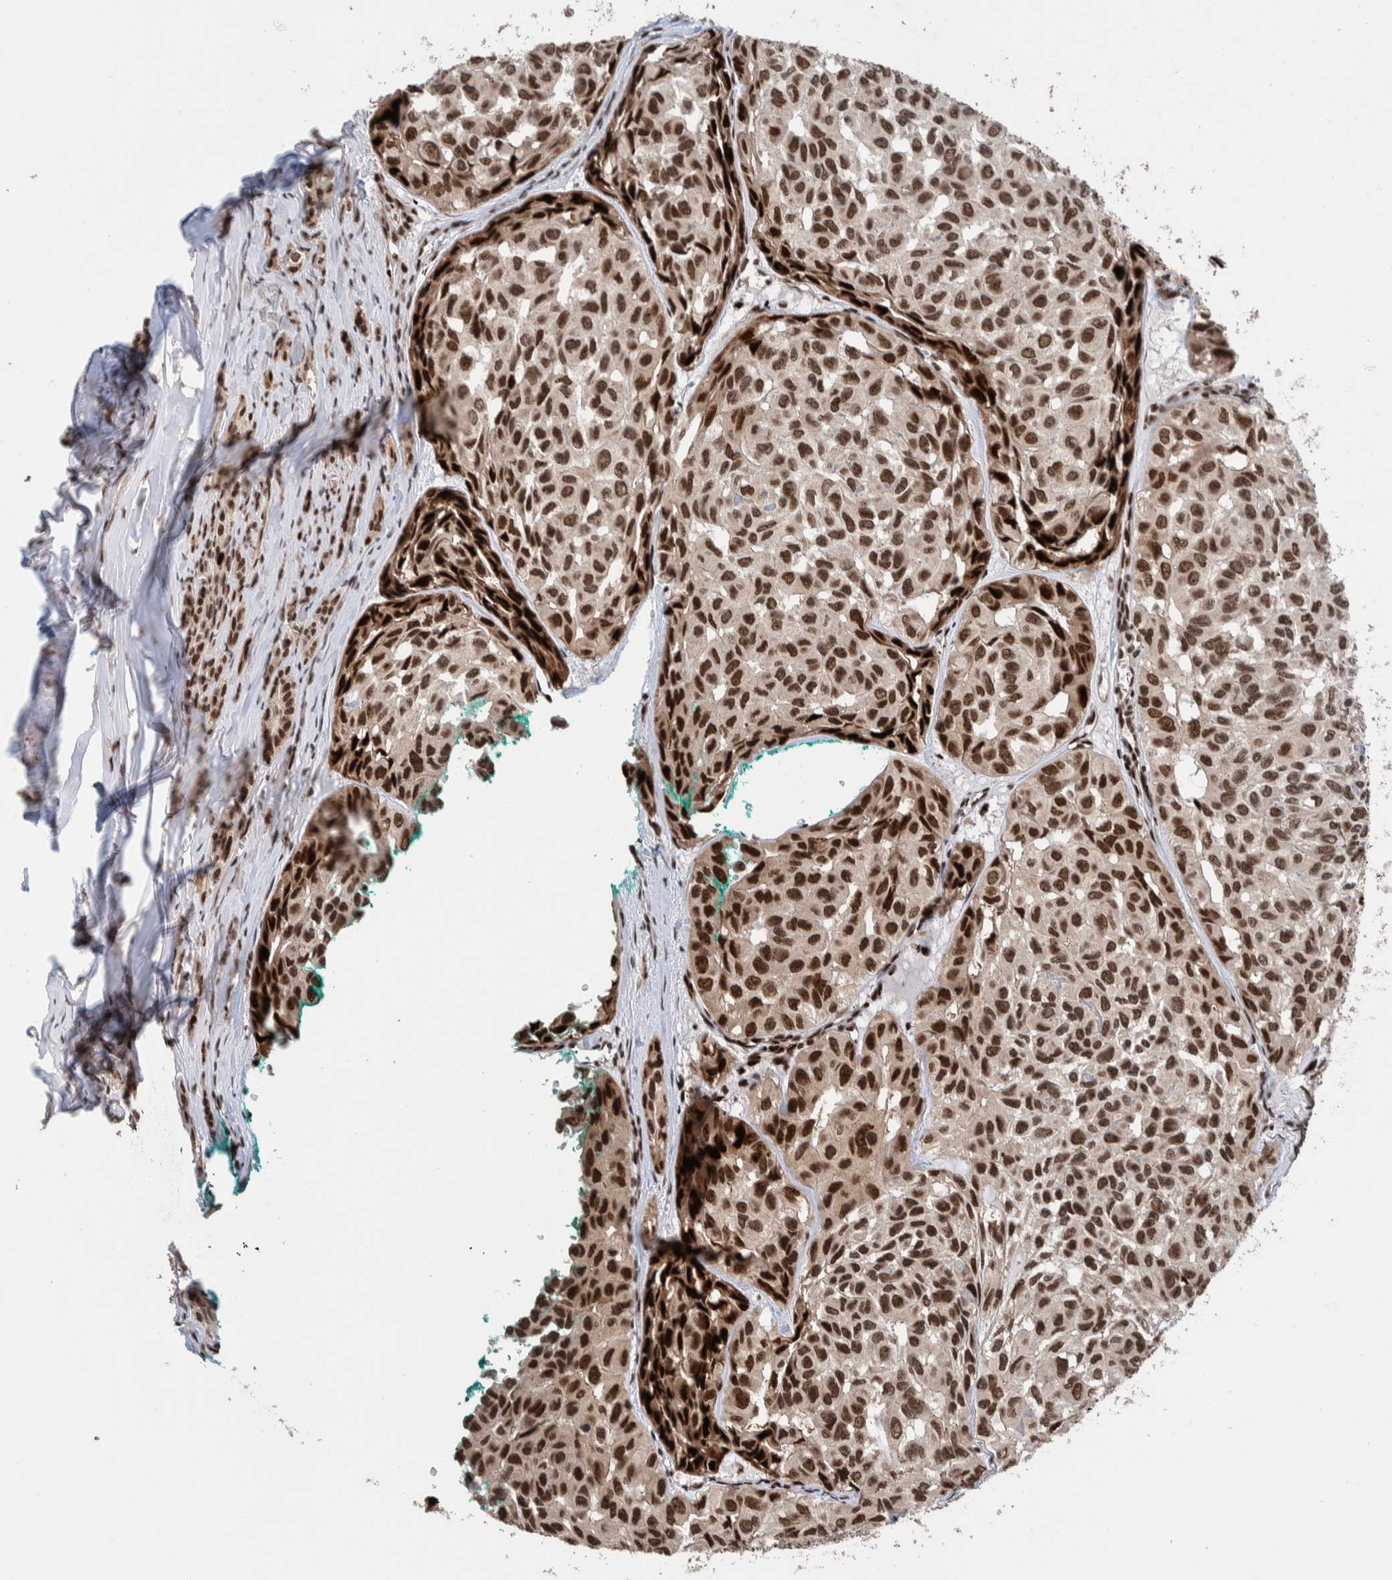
{"staining": {"intensity": "strong", "quantity": ">75%", "location": "nuclear"}, "tissue": "head and neck cancer", "cell_type": "Tumor cells", "image_type": "cancer", "snomed": [{"axis": "morphology", "description": "Adenocarcinoma, NOS"}, {"axis": "topography", "description": "Salivary gland, NOS"}, {"axis": "topography", "description": "Head-Neck"}], "caption": "Brown immunohistochemical staining in adenocarcinoma (head and neck) displays strong nuclear expression in approximately >75% of tumor cells. The protein is shown in brown color, while the nuclei are stained blue.", "gene": "CHD4", "patient": {"sex": "female", "age": 76}}